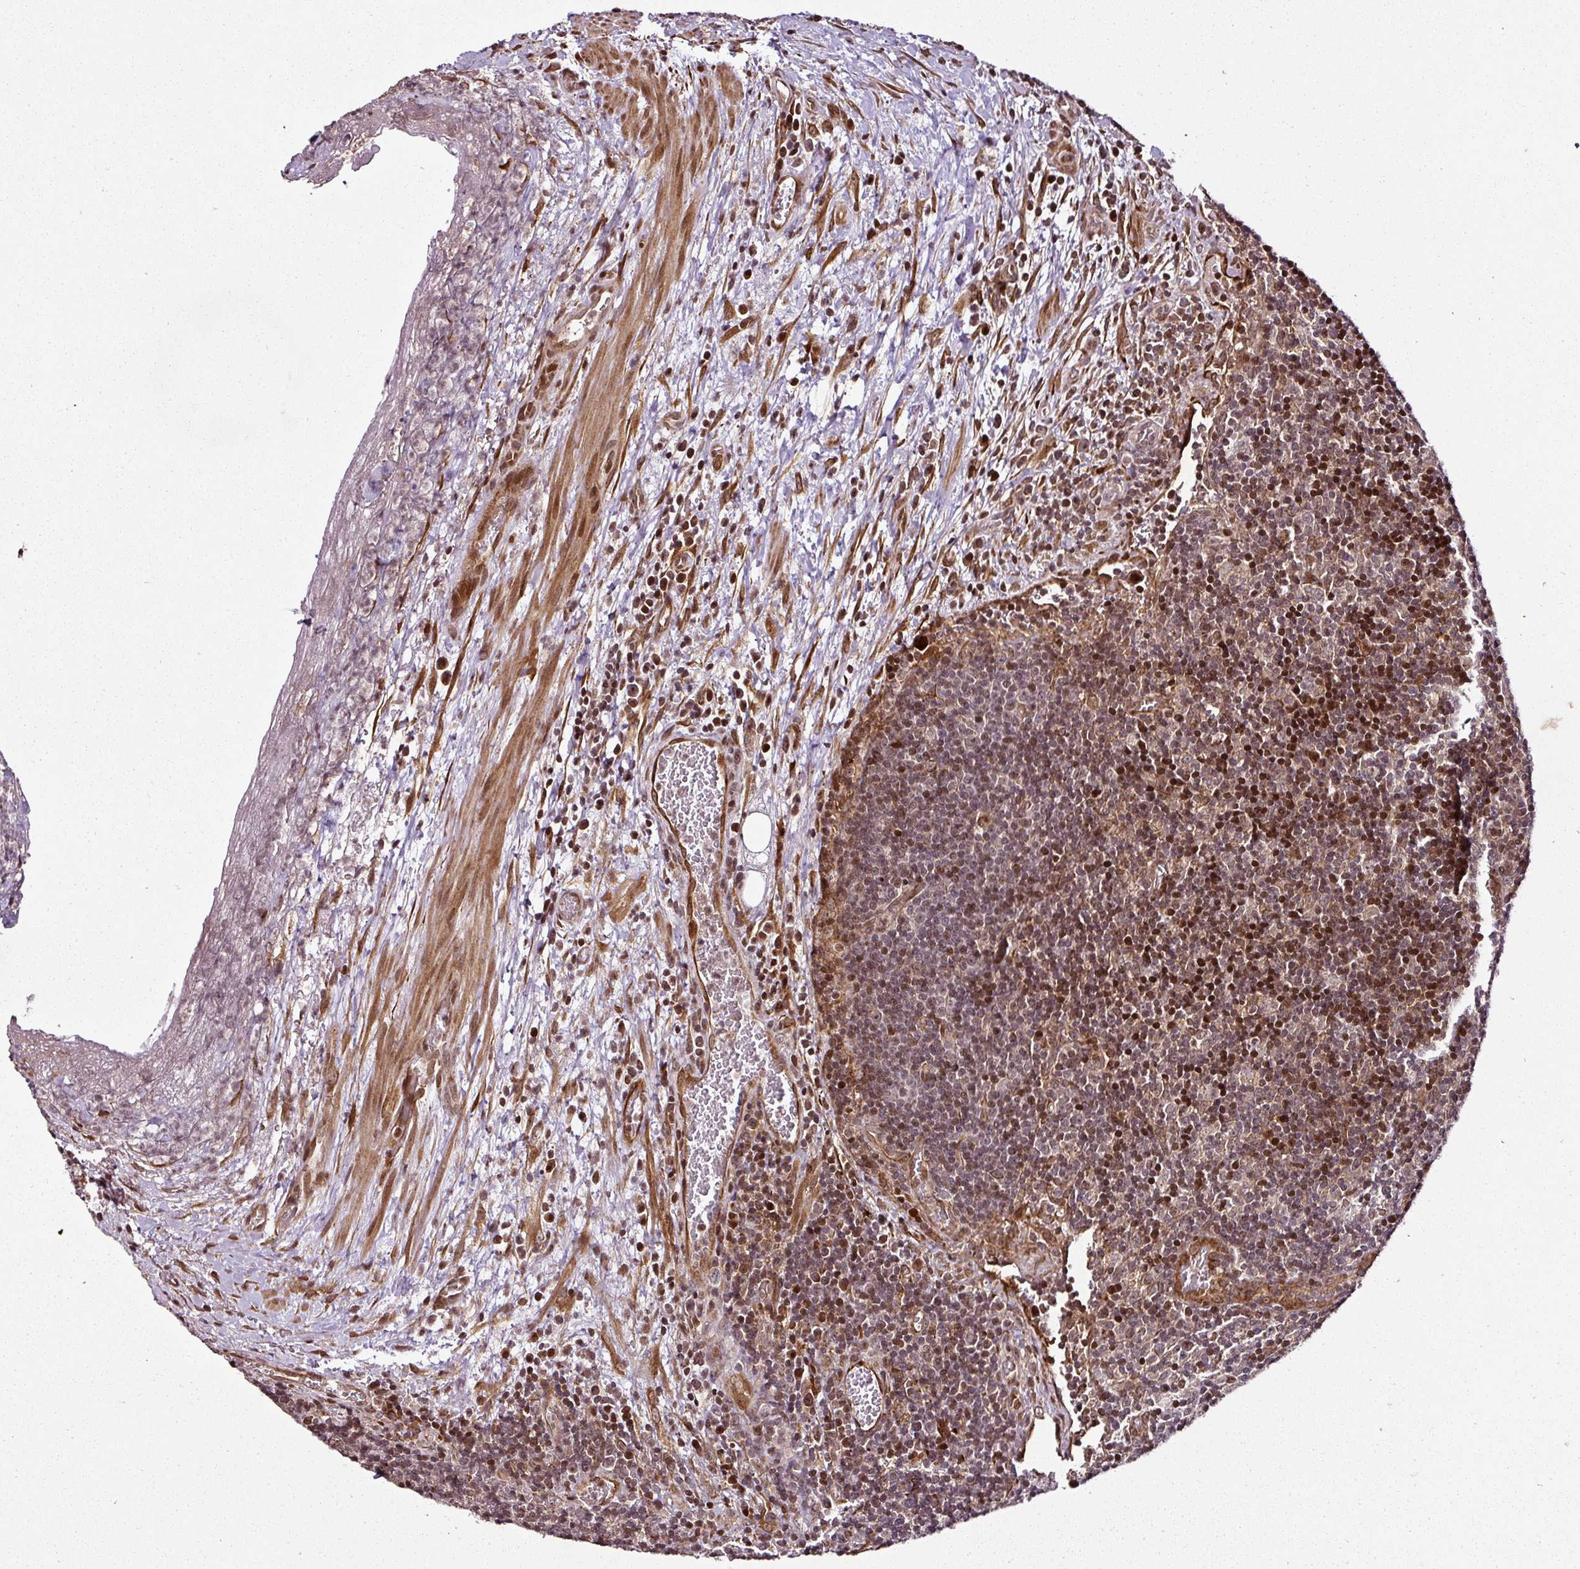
{"staining": {"intensity": "moderate", "quantity": ">75%", "location": "nuclear"}, "tissue": "lymph node", "cell_type": "Germinal center cells", "image_type": "normal", "snomed": [{"axis": "morphology", "description": "Normal tissue, NOS"}, {"axis": "topography", "description": "Lymph node"}], "caption": "Protein analysis of benign lymph node exhibits moderate nuclear positivity in about >75% of germinal center cells. (DAB (3,3'-diaminobenzidine) IHC, brown staining for protein, blue staining for nuclei).", "gene": "COPRS", "patient": {"sex": "male", "age": 50}}